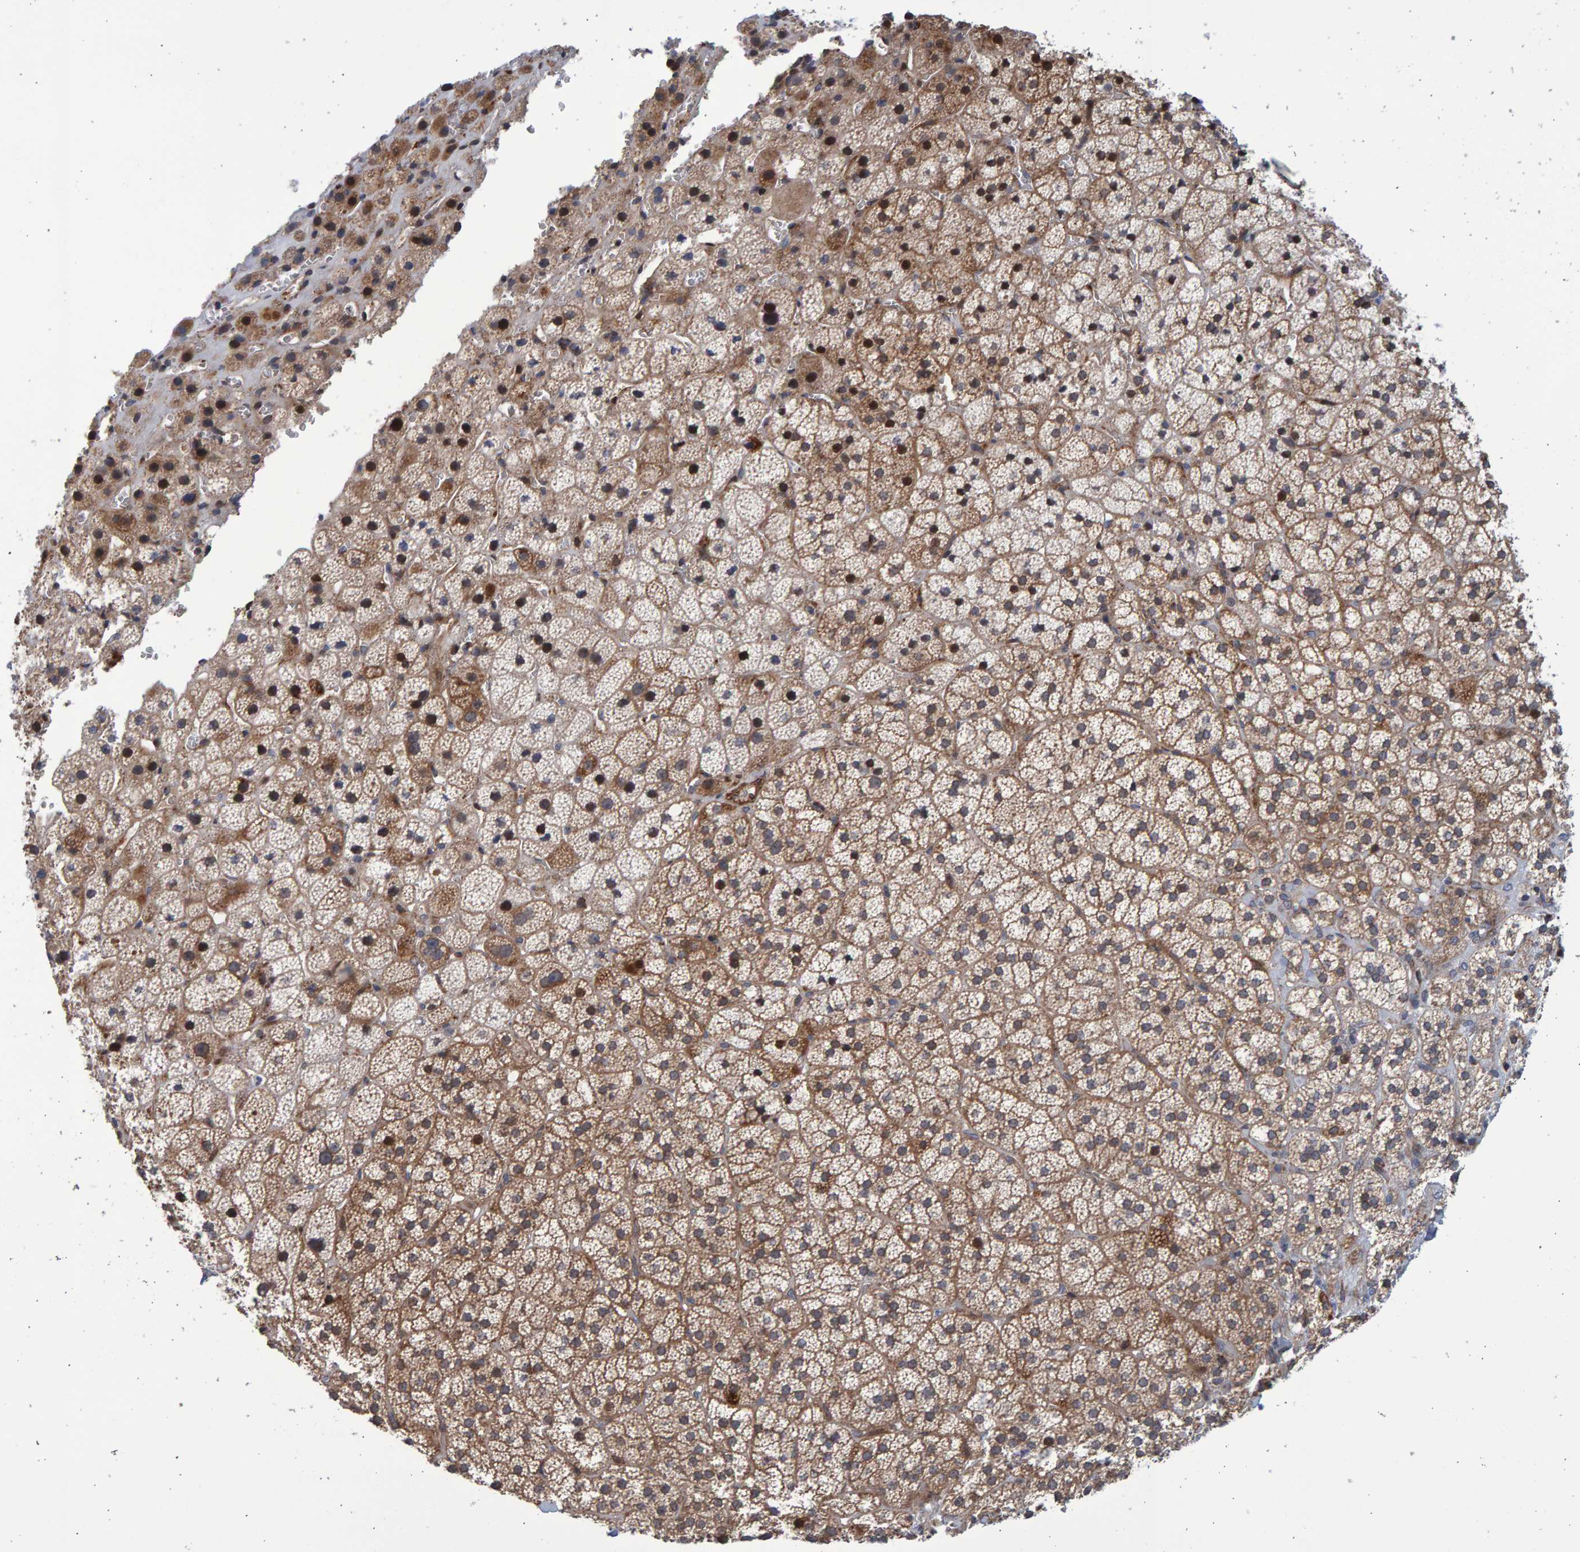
{"staining": {"intensity": "moderate", "quantity": ">75%", "location": "cytoplasmic/membranous,nuclear"}, "tissue": "adrenal gland", "cell_type": "Glandular cells", "image_type": "normal", "snomed": [{"axis": "morphology", "description": "Normal tissue, NOS"}, {"axis": "topography", "description": "Adrenal gland"}], "caption": "Adrenal gland stained with DAB (3,3'-diaminobenzidine) immunohistochemistry displays medium levels of moderate cytoplasmic/membranous,nuclear staining in about >75% of glandular cells.", "gene": "LRBA", "patient": {"sex": "female", "age": 44}}